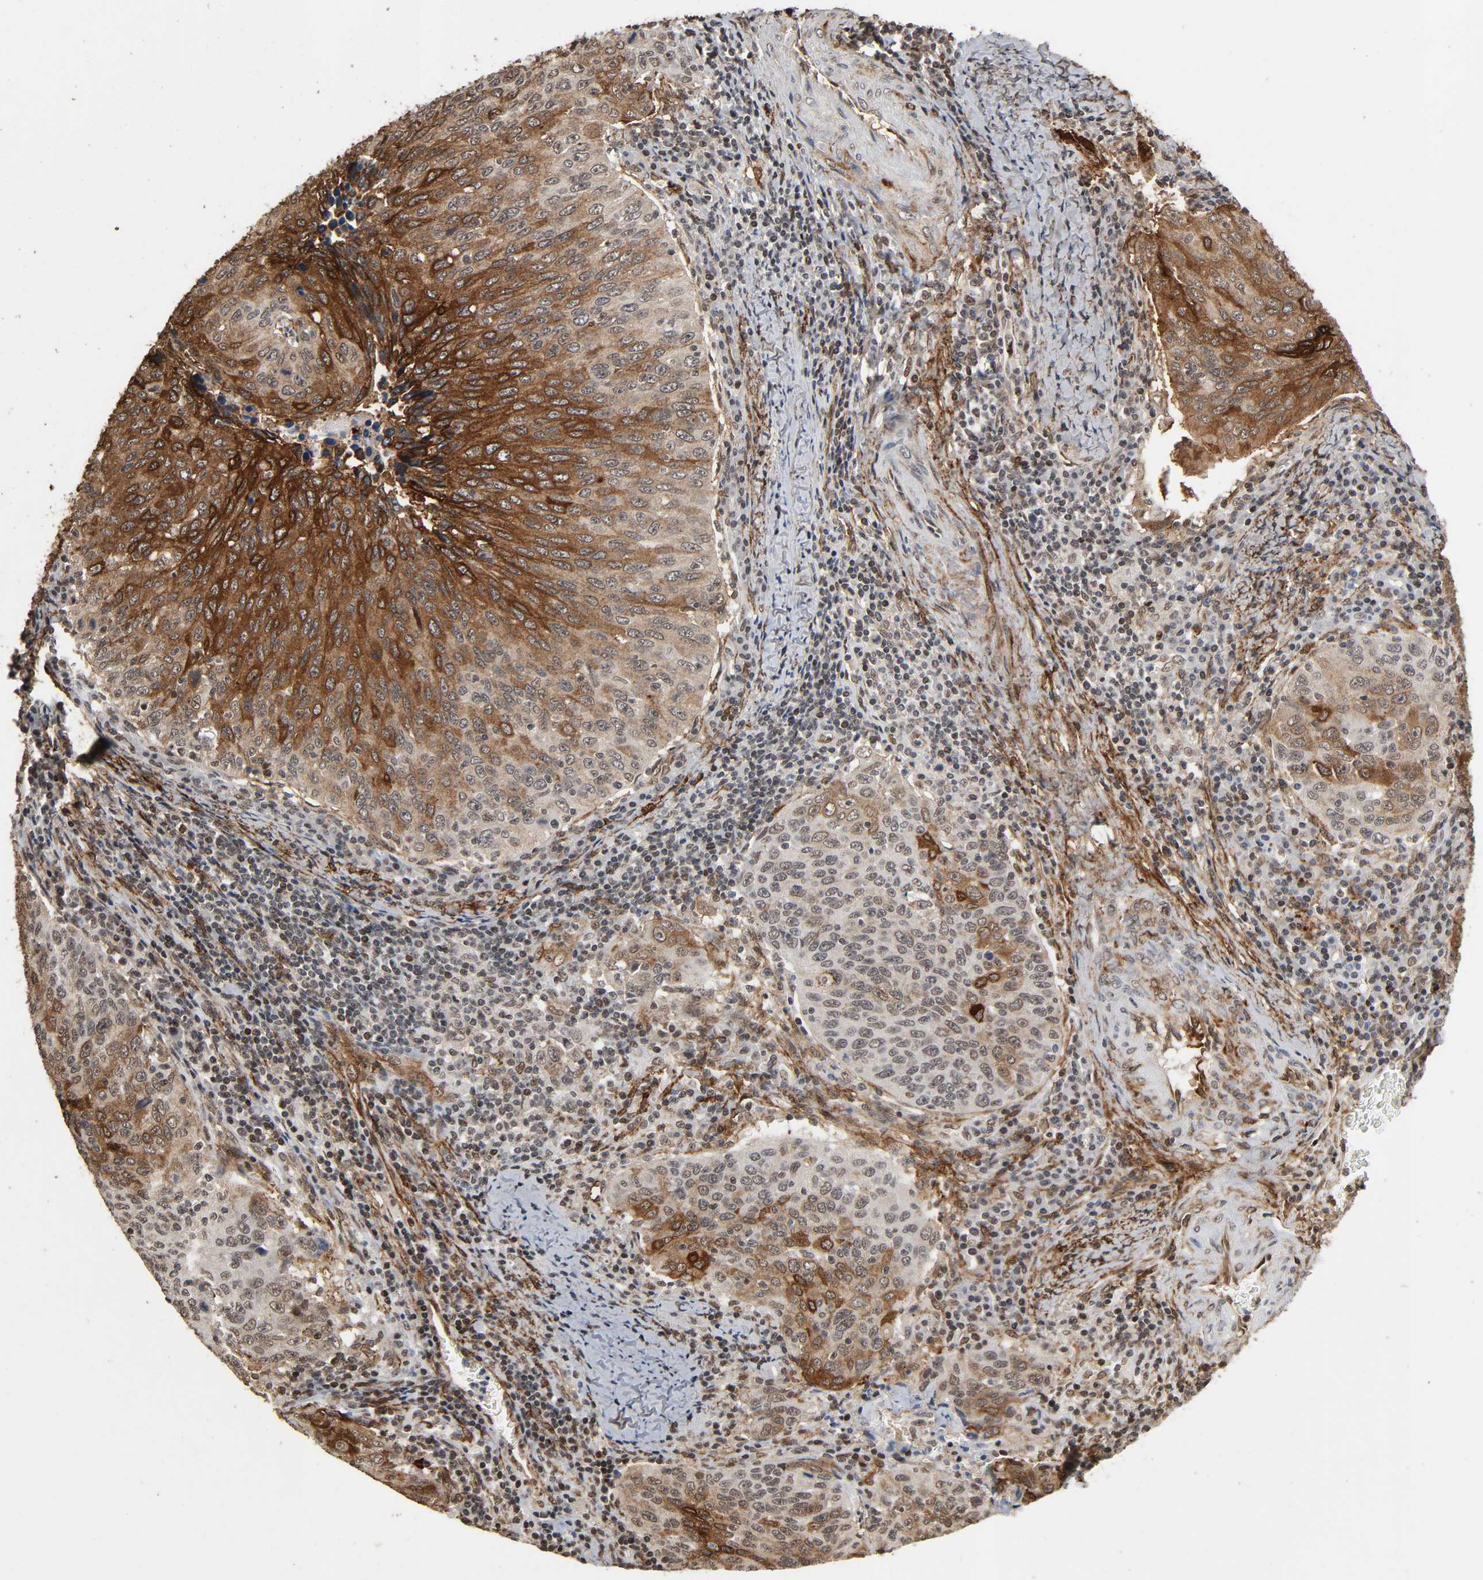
{"staining": {"intensity": "moderate", "quantity": "25%-75%", "location": "cytoplasmic/membranous"}, "tissue": "cervical cancer", "cell_type": "Tumor cells", "image_type": "cancer", "snomed": [{"axis": "morphology", "description": "Squamous cell carcinoma, NOS"}, {"axis": "topography", "description": "Cervix"}], "caption": "Immunohistochemical staining of squamous cell carcinoma (cervical) demonstrates moderate cytoplasmic/membranous protein expression in about 25%-75% of tumor cells.", "gene": "AHNAK2", "patient": {"sex": "female", "age": 53}}